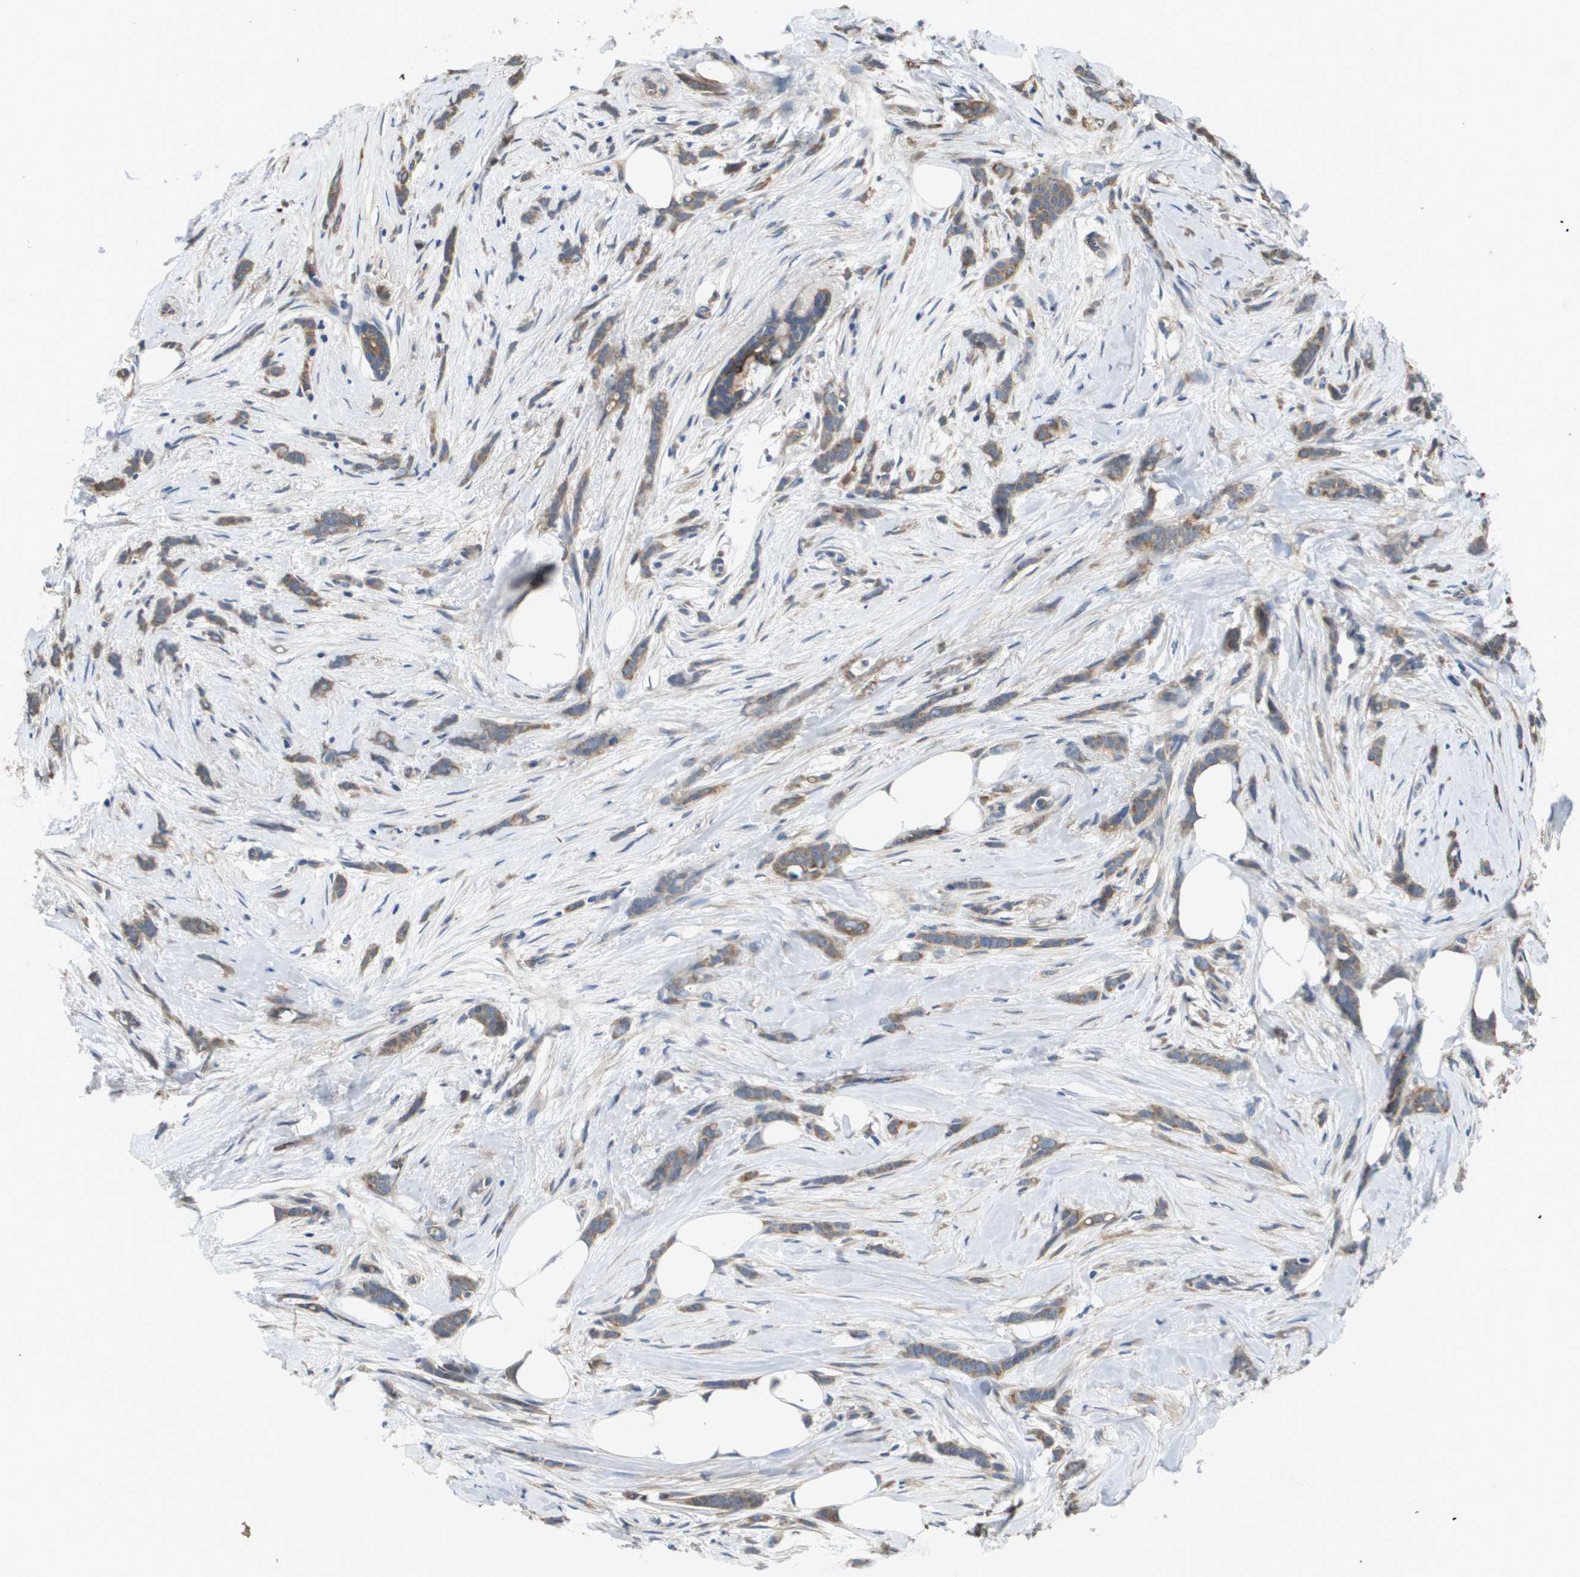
{"staining": {"intensity": "moderate", "quantity": ">75%", "location": "cytoplasmic/membranous"}, "tissue": "breast cancer", "cell_type": "Tumor cells", "image_type": "cancer", "snomed": [{"axis": "morphology", "description": "Lobular carcinoma, in situ"}, {"axis": "morphology", "description": "Lobular carcinoma"}, {"axis": "topography", "description": "Breast"}], "caption": "Human breast lobular carcinoma in situ stained for a protein (brown) exhibits moderate cytoplasmic/membranous positive staining in approximately >75% of tumor cells.", "gene": "KRT23", "patient": {"sex": "female", "age": 41}}